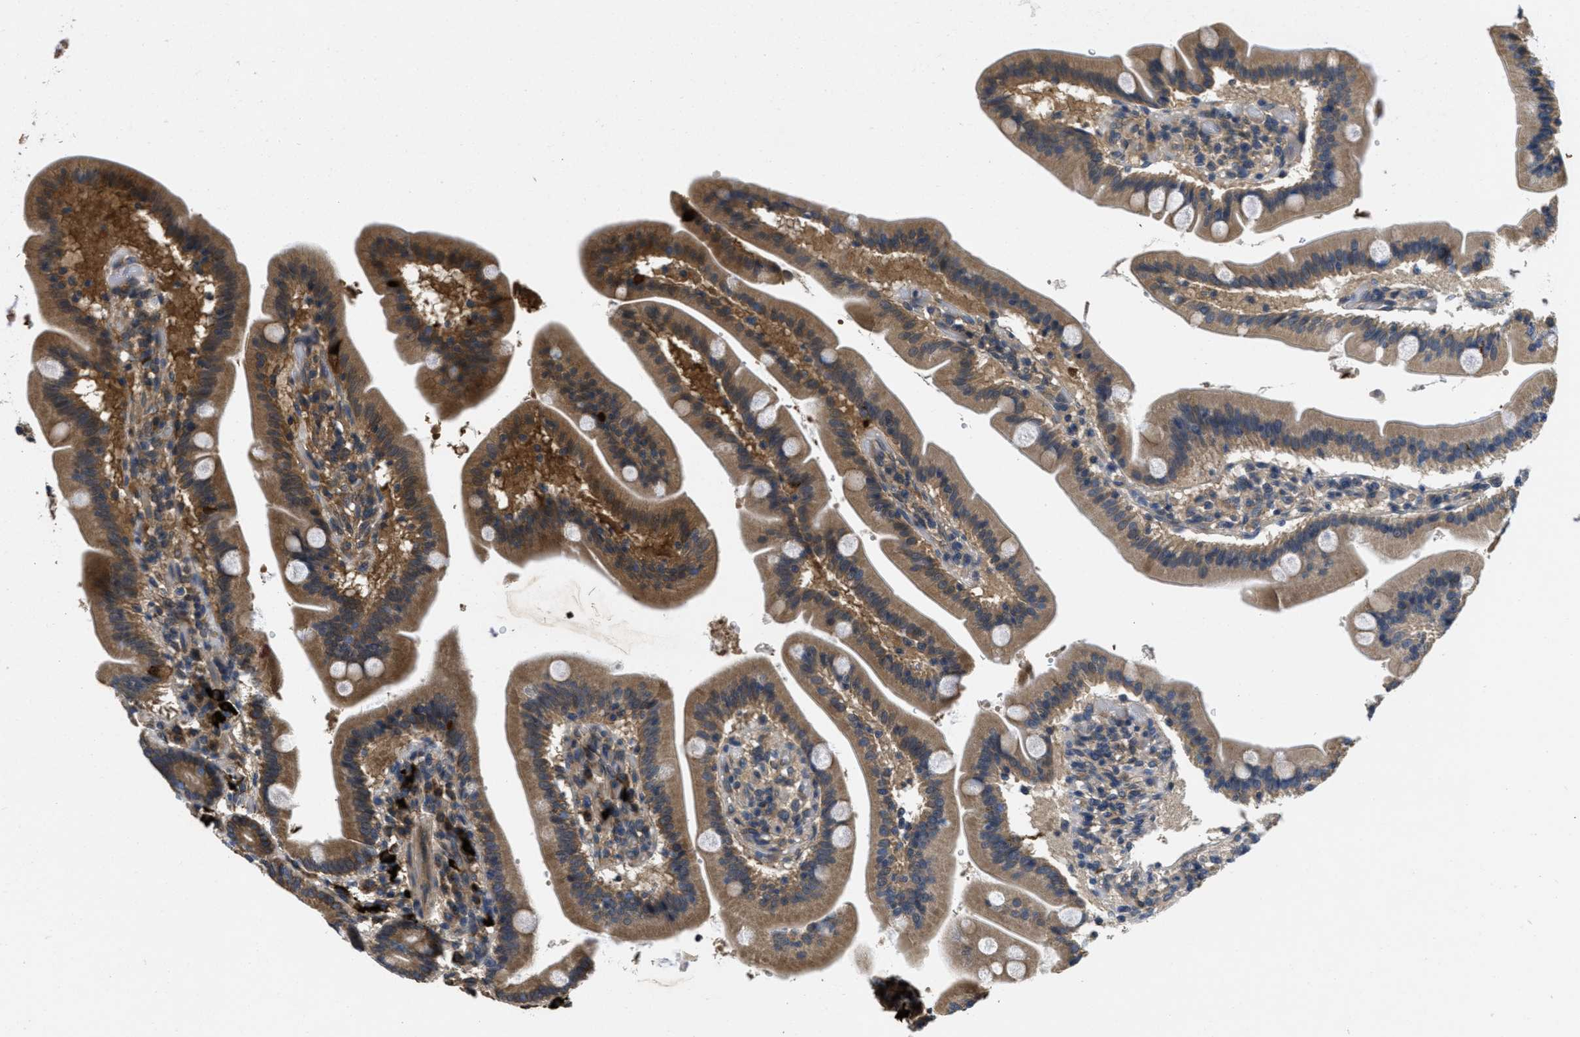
{"staining": {"intensity": "strong", "quantity": ">75%", "location": "cytoplasmic/membranous"}, "tissue": "duodenum", "cell_type": "Glandular cells", "image_type": "normal", "snomed": [{"axis": "morphology", "description": "Normal tissue, NOS"}, {"axis": "topography", "description": "Duodenum"}], "caption": "Glandular cells demonstrate strong cytoplasmic/membranous expression in about >75% of cells in normal duodenum. (DAB (3,3'-diaminobenzidine) IHC, brown staining for protein, blue staining for nuclei).", "gene": "GALK1", "patient": {"sex": "male", "age": 54}}